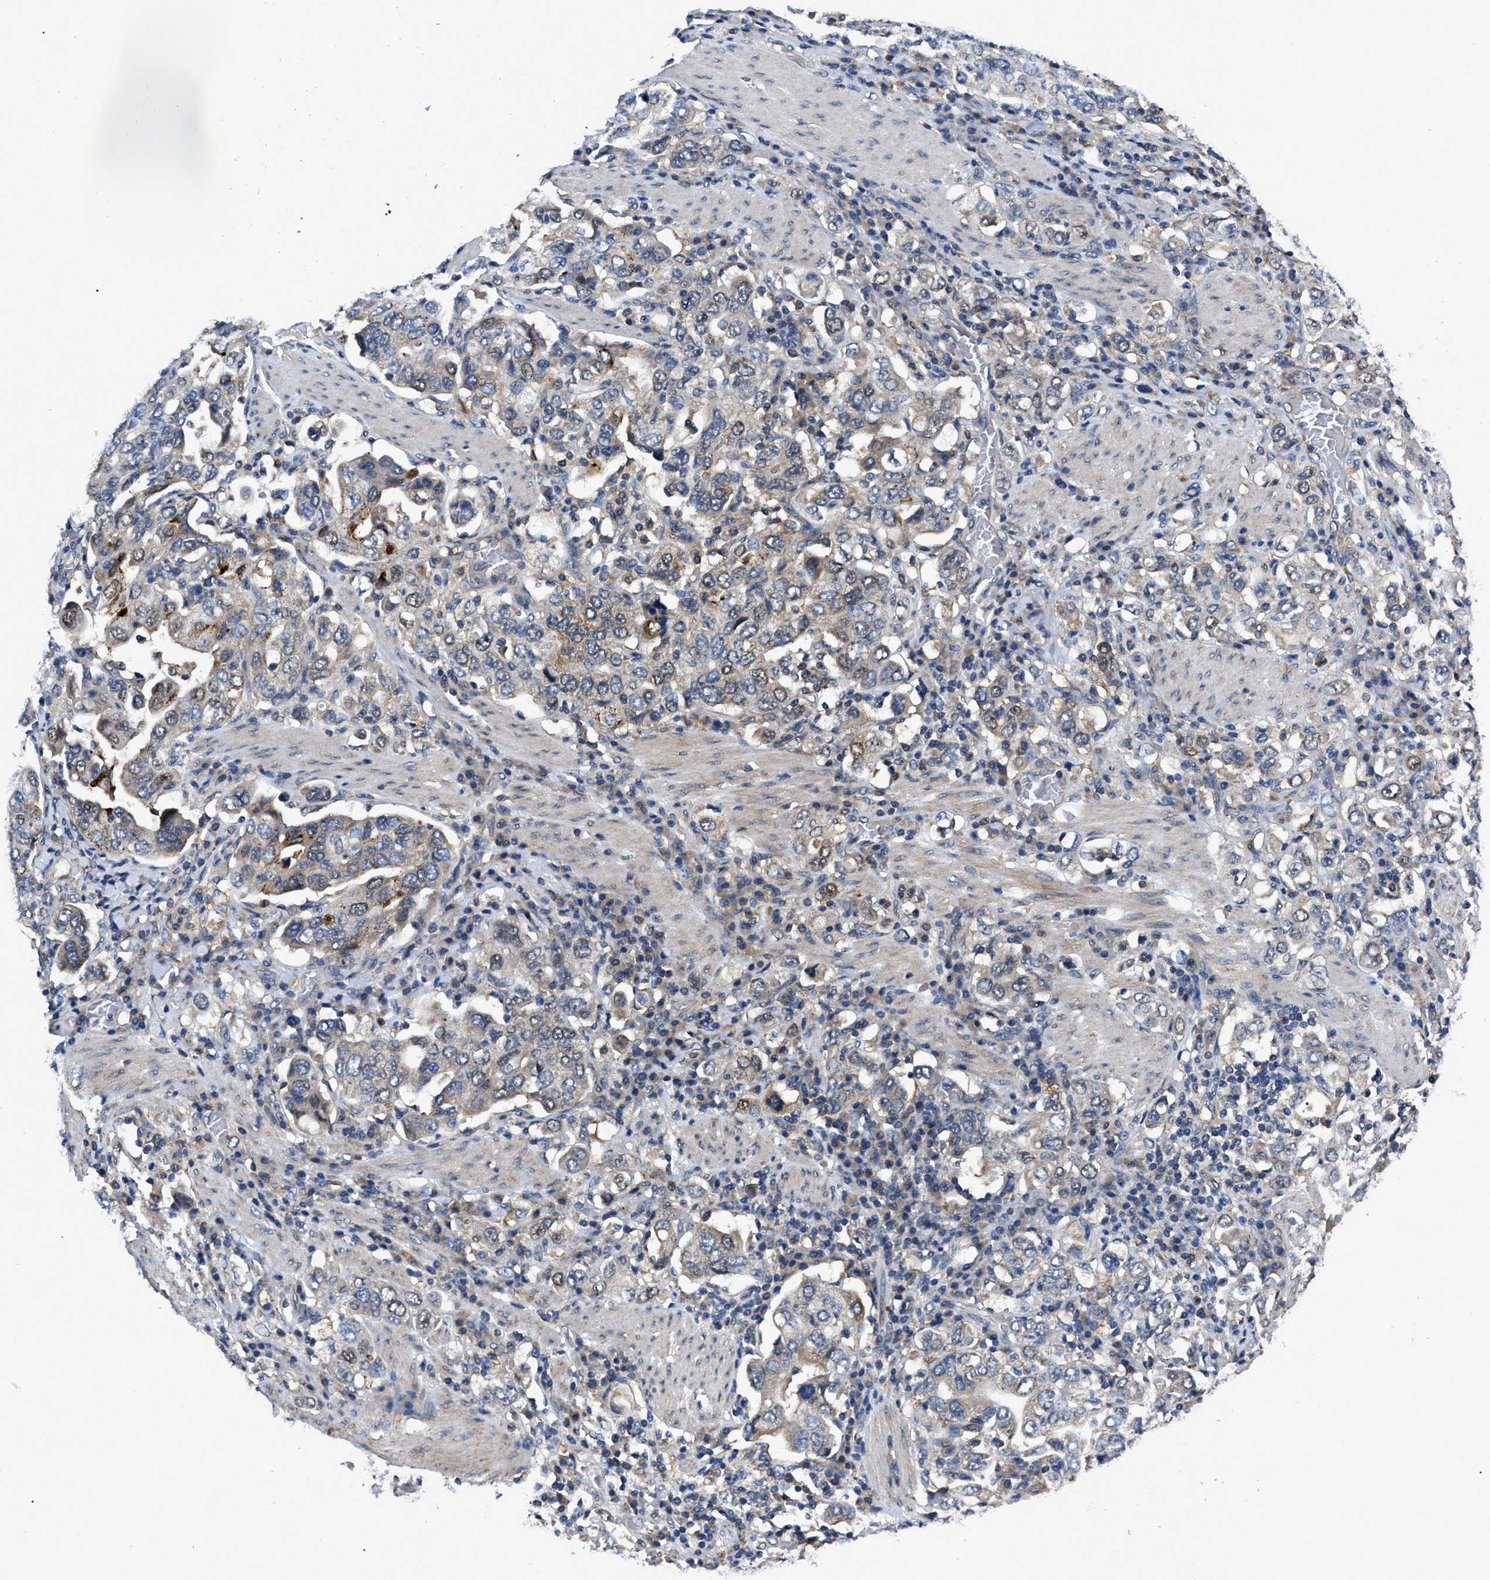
{"staining": {"intensity": "weak", "quantity": ">75%", "location": "cytoplasmic/membranous"}, "tissue": "stomach cancer", "cell_type": "Tumor cells", "image_type": "cancer", "snomed": [{"axis": "morphology", "description": "Adenocarcinoma, NOS"}, {"axis": "topography", "description": "Stomach, upper"}], "caption": "High-magnification brightfield microscopy of adenocarcinoma (stomach) stained with DAB (brown) and counterstained with hematoxylin (blue). tumor cells exhibit weak cytoplasmic/membranous positivity is identified in approximately>75% of cells.", "gene": "GET4", "patient": {"sex": "male", "age": 62}}